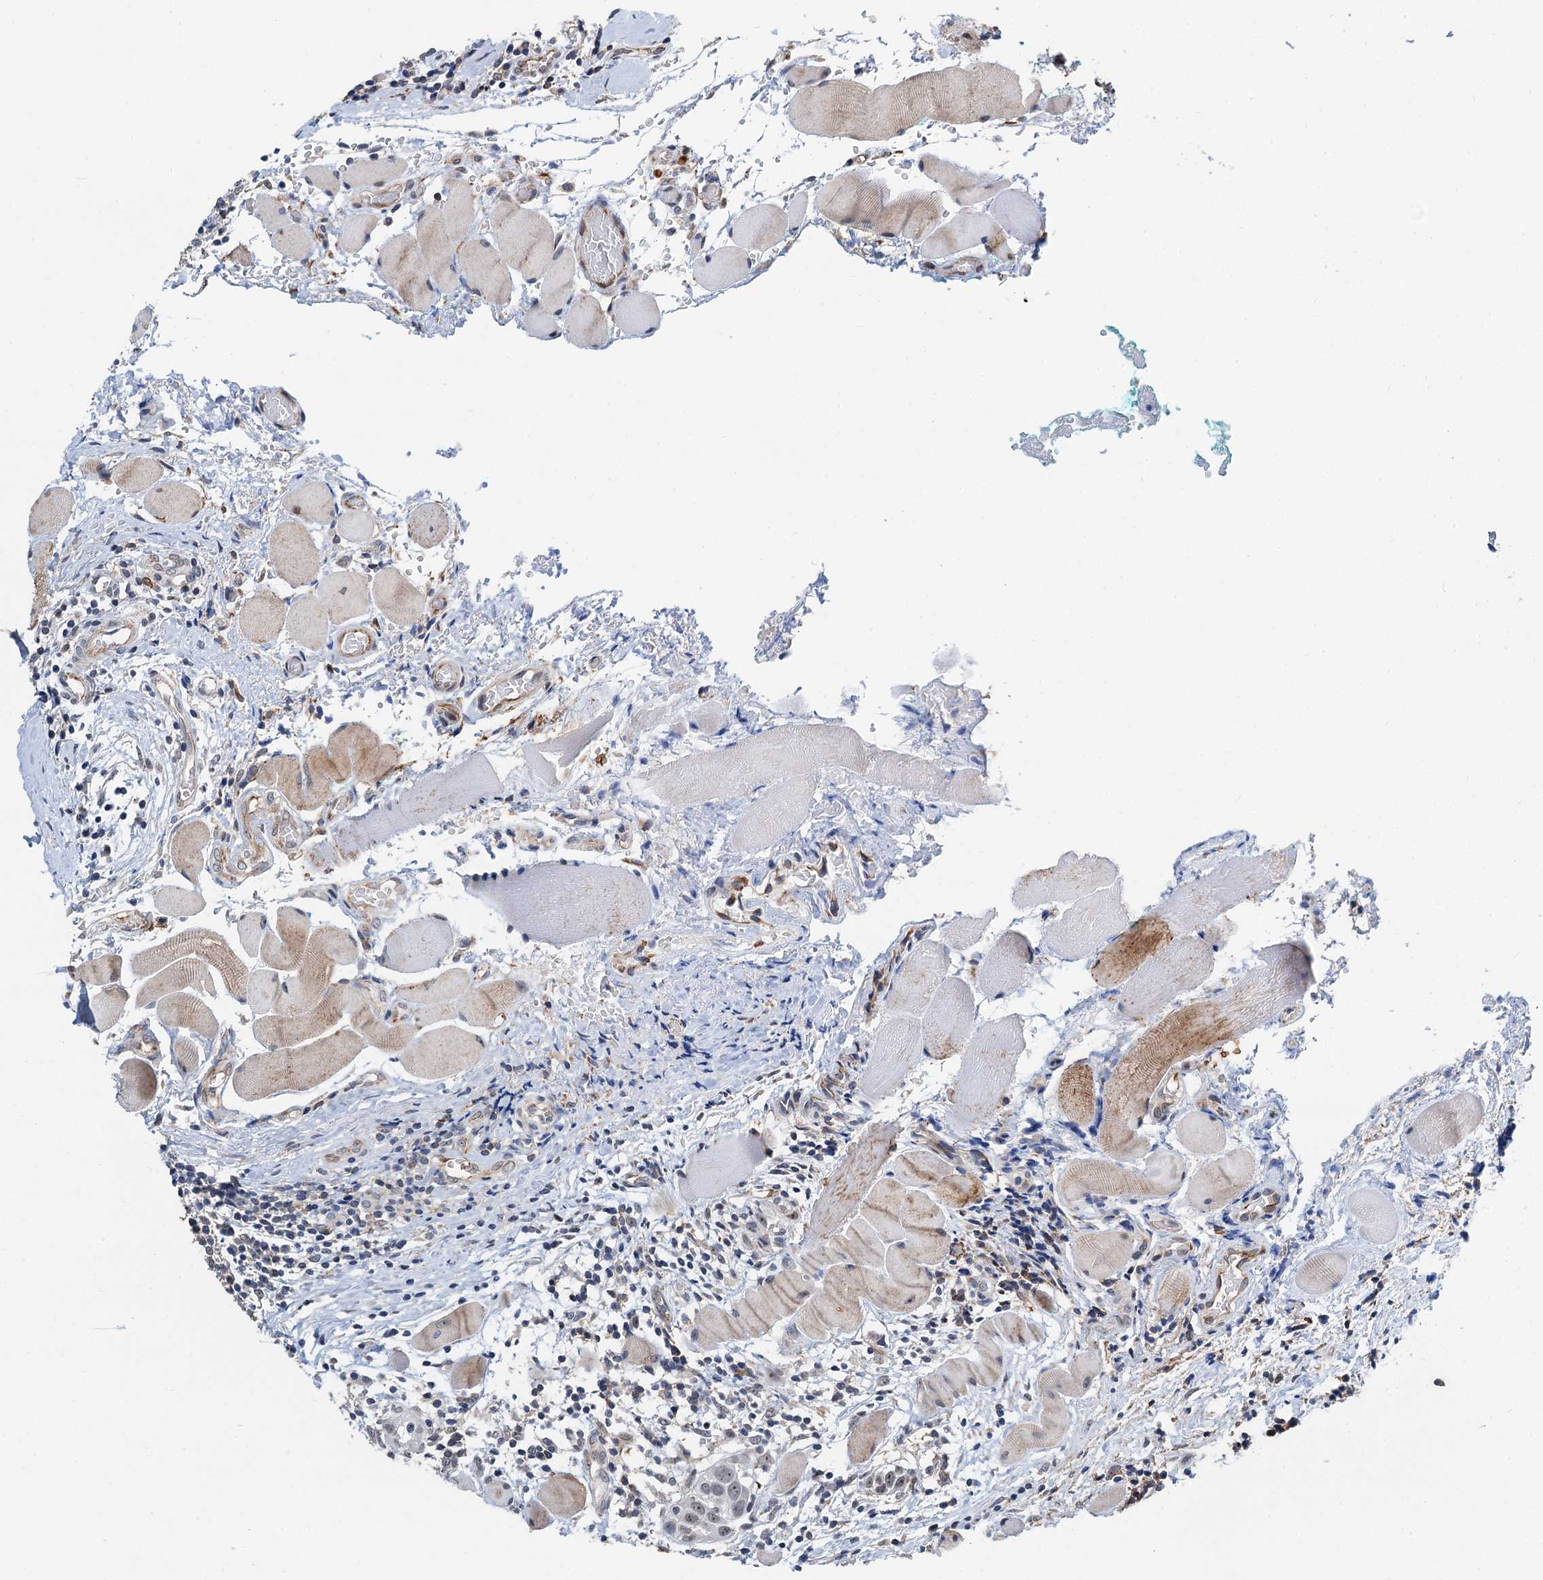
{"staining": {"intensity": "negative", "quantity": "none", "location": "none"}, "tissue": "head and neck cancer", "cell_type": "Tumor cells", "image_type": "cancer", "snomed": [{"axis": "morphology", "description": "Squamous cell carcinoma, NOS"}, {"axis": "topography", "description": "Oral tissue"}, {"axis": "topography", "description": "Head-Neck"}], "caption": "Immunohistochemistry (IHC) photomicrograph of neoplastic tissue: head and neck cancer stained with DAB demonstrates no significant protein expression in tumor cells.", "gene": "TMA16", "patient": {"sex": "female", "age": 50}}